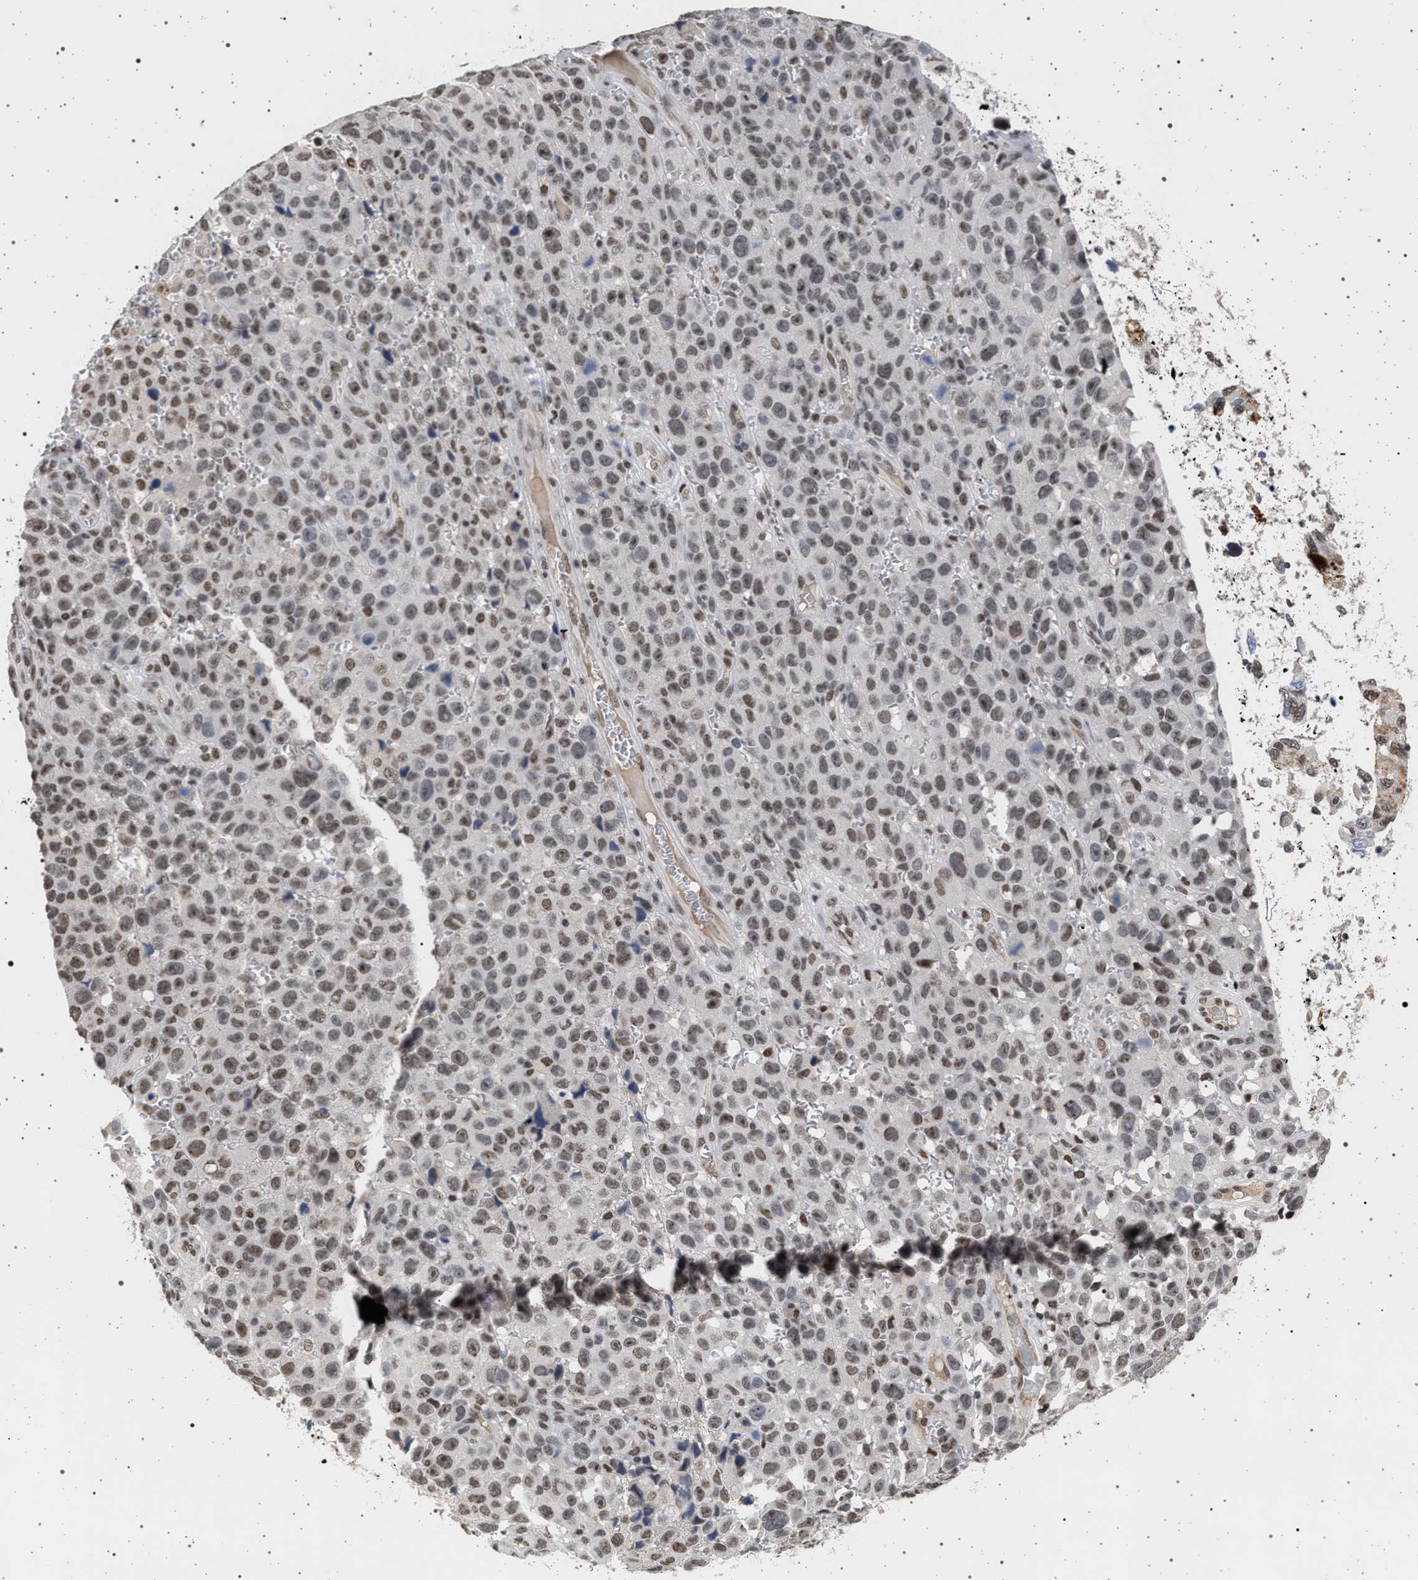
{"staining": {"intensity": "moderate", "quantity": ">75%", "location": "nuclear"}, "tissue": "skin cancer", "cell_type": "Tumor cells", "image_type": "cancer", "snomed": [{"axis": "morphology", "description": "Squamous cell carcinoma, NOS"}, {"axis": "topography", "description": "Skin"}], "caption": "This histopathology image displays immunohistochemistry staining of skin cancer, with medium moderate nuclear positivity in approximately >75% of tumor cells.", "gene": "PHF12", "patient": {"sex": "female", "age": 44}}